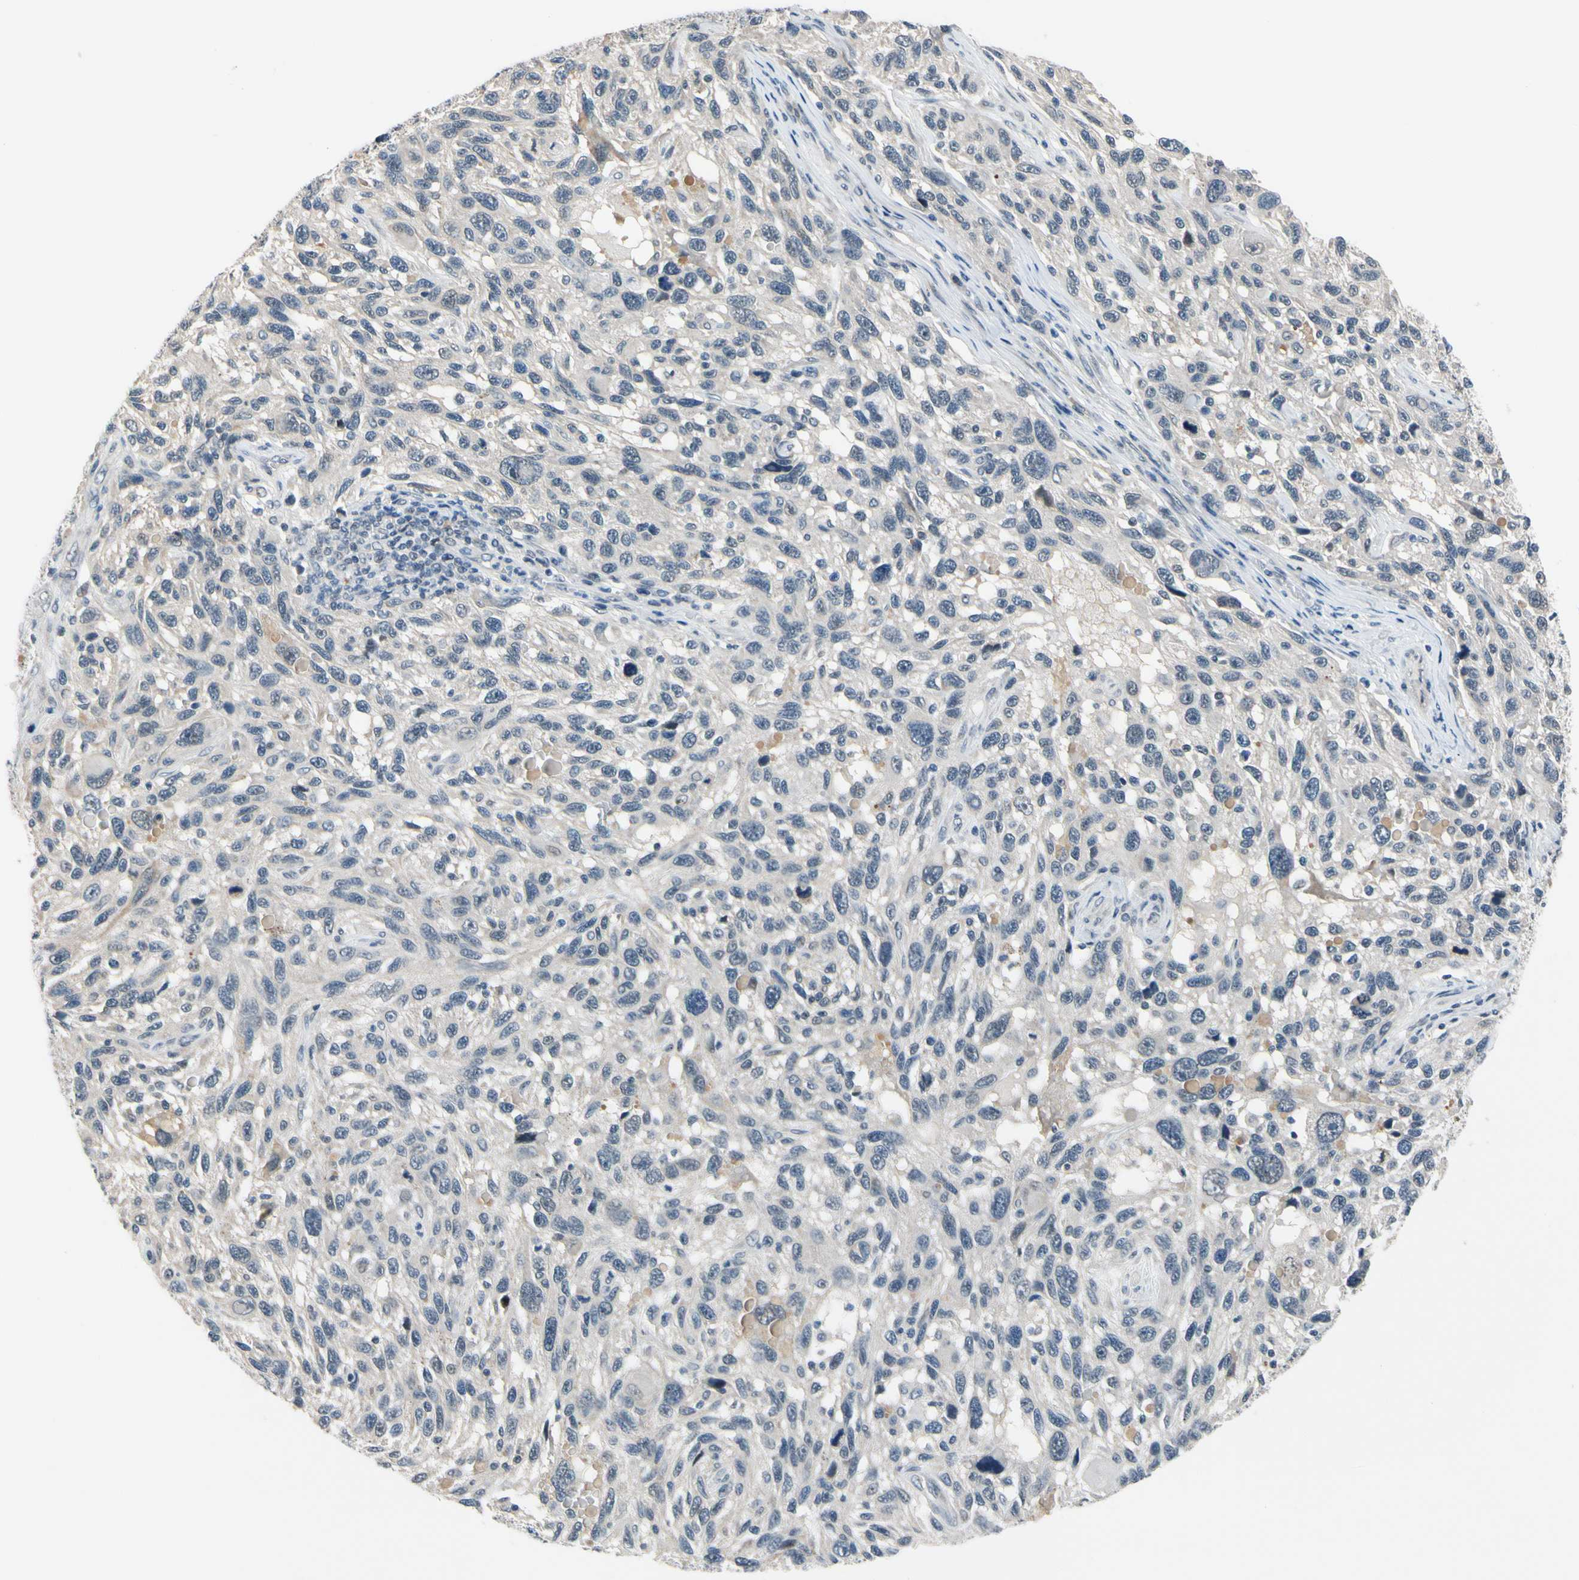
{"staining": {"intensity": "negative", "quantity": "none", "location": "none"}, "tissue": "melanoma", "cell_type": "Tumor cells", "image_type": "cancer", "snomed": [{"axis": "morphology", "description": "Malignant melanoma, NOS"}, {"axis": "topography", "description": "Skin"}], "caption": "Photomicrograph shows no significant protein positivity in tumor cells of melanoma. (Brightfield microscopy of DAB (3,3'-diaminobenzidine) immunohistochemistry at high magnification).", "gene": "SLC27A6", "patient": {"sex": "male", "age": 53}}